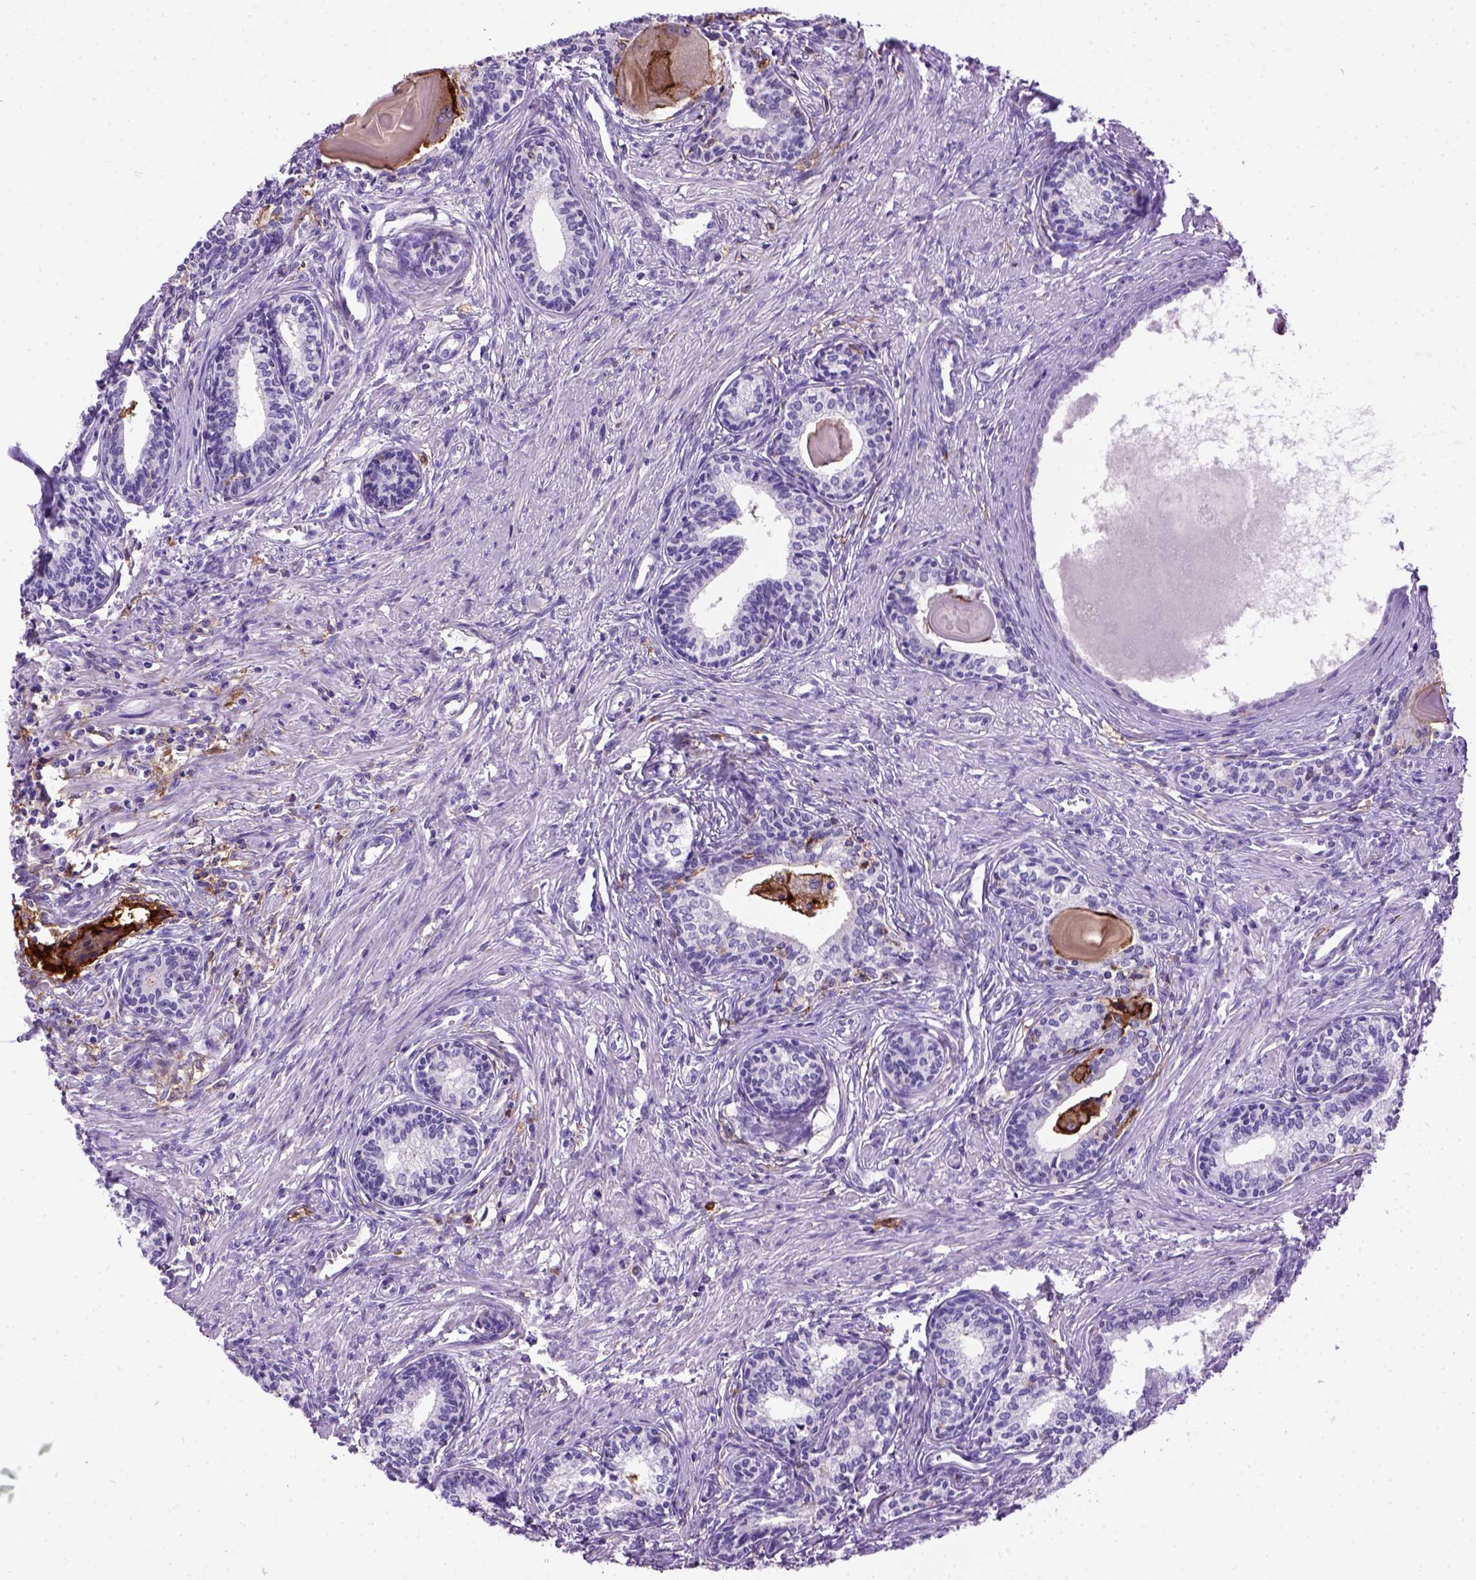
{"staining": {"intensity": "negative", "quantity": "none", "location": "none"}, "tissue": "prostate", "cell_type": "Glandular cells", "image_type": "normal", "snomed": [{"axis": "morphology", "description": "Normal tissue, NOS"}, {"axis": "topography", "description": "Prostate"}], "caption": "Photomicrograph shows no significant protein staining in glandular cells of benign prostate. (DAB IHC with hematoxylin counter stain).", "gene": "ITGAX", "patient": {"sex": "male", "age": 60}}